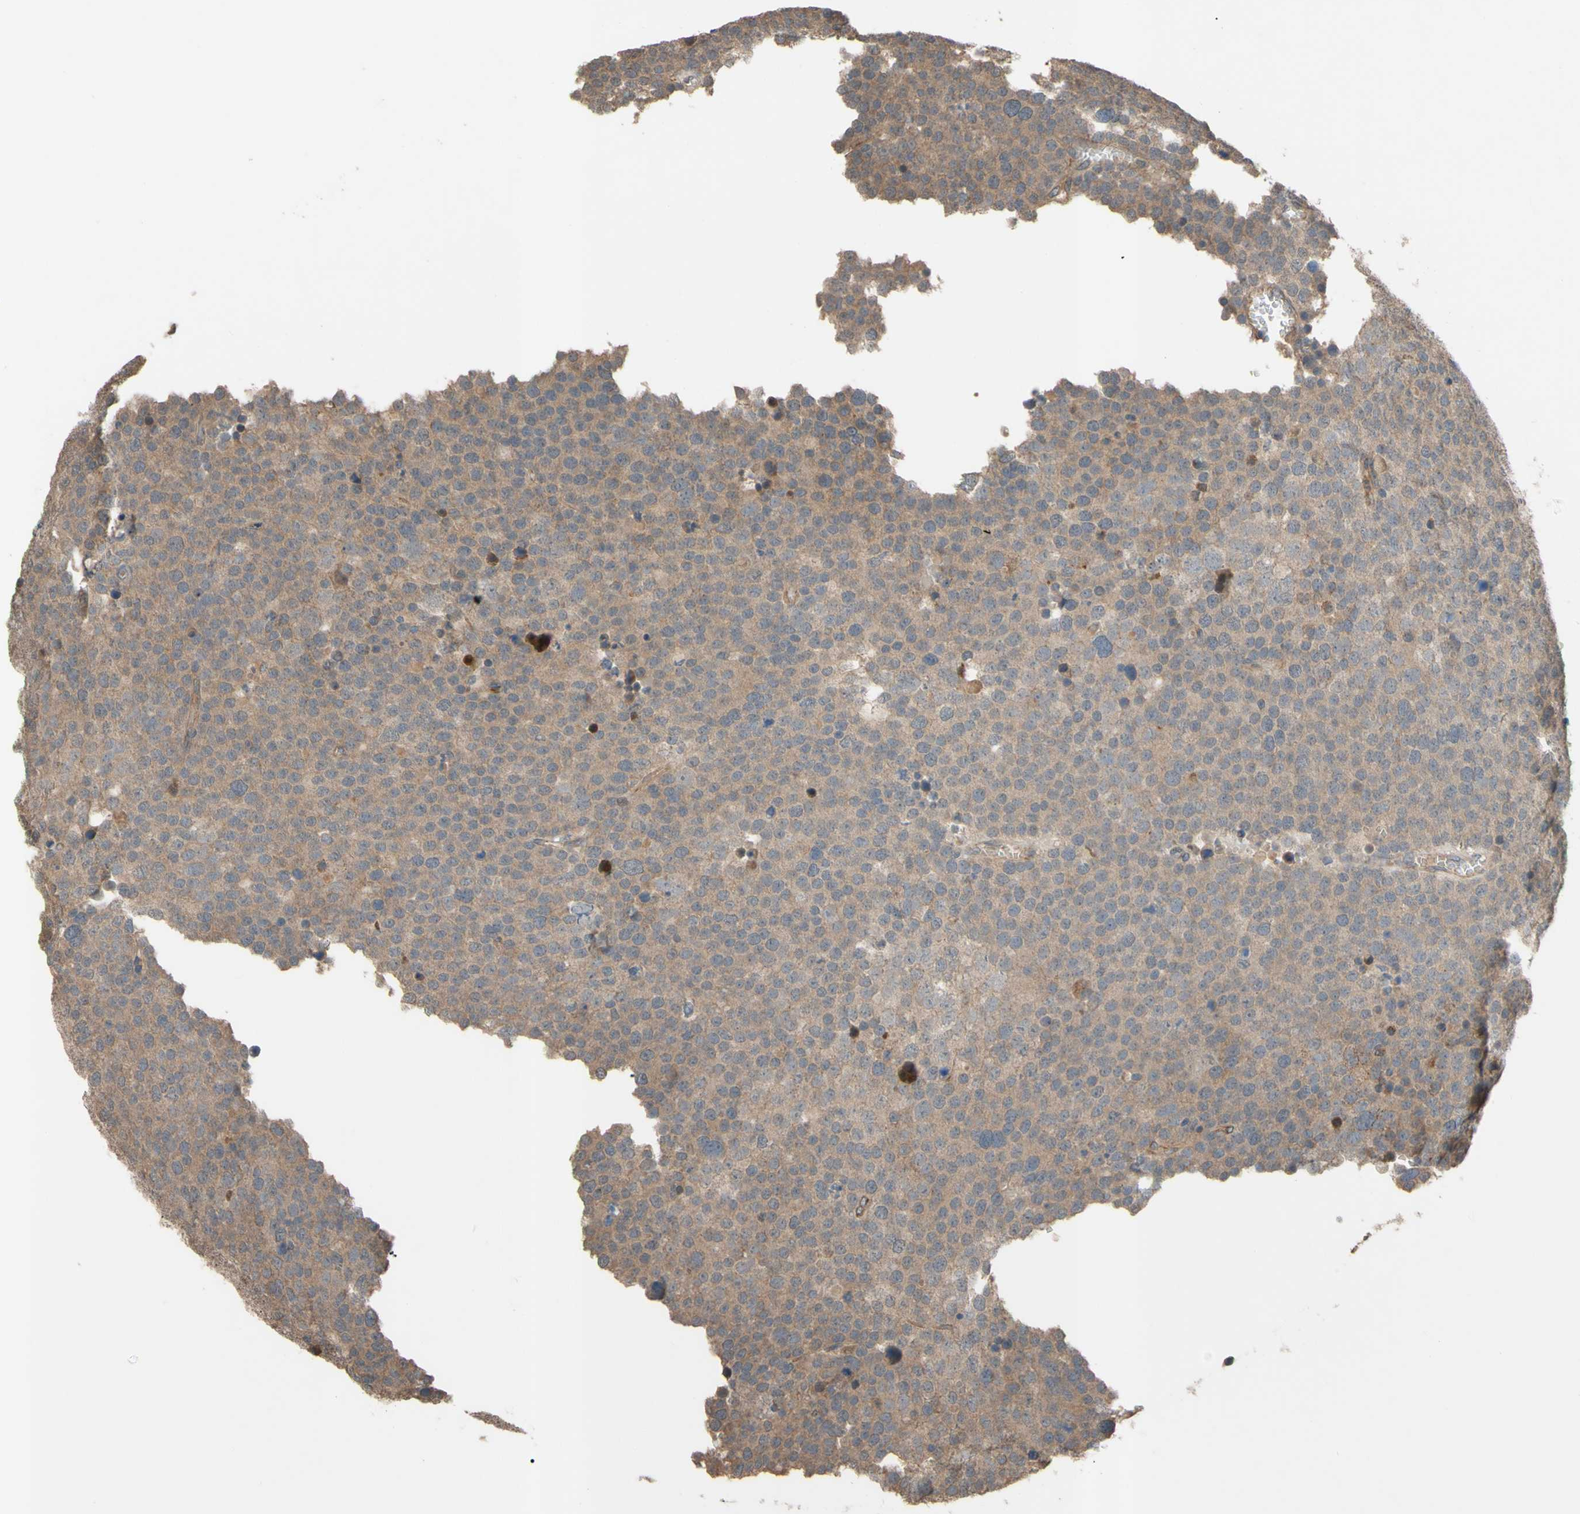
{"staining": {"intensity": "weak", "quantity": ">75%", "location": "cytoplasmic/membranous"}, "tissue": "testis cancer", "cell_type": "Tumor cells", "image_type": "cancer", "snomed": [{"axis": "morphology", "description": "Seminoma, NOS"}, {"axis": "topography", "description": "Testis"}], "caption": "Brown immunohistochemical staining in human seminoma (testis) displays weak cytoplasmic/membranous expression in approximately >75% of tumor cells. The staining was performed using DAB to visualize the protein expression in brown, while the nuclei were stained in blue with hematoxylin (Magnification: 20x).", "gene": "SHROOM4", "patient": {"sex": "male", "age": 71}}